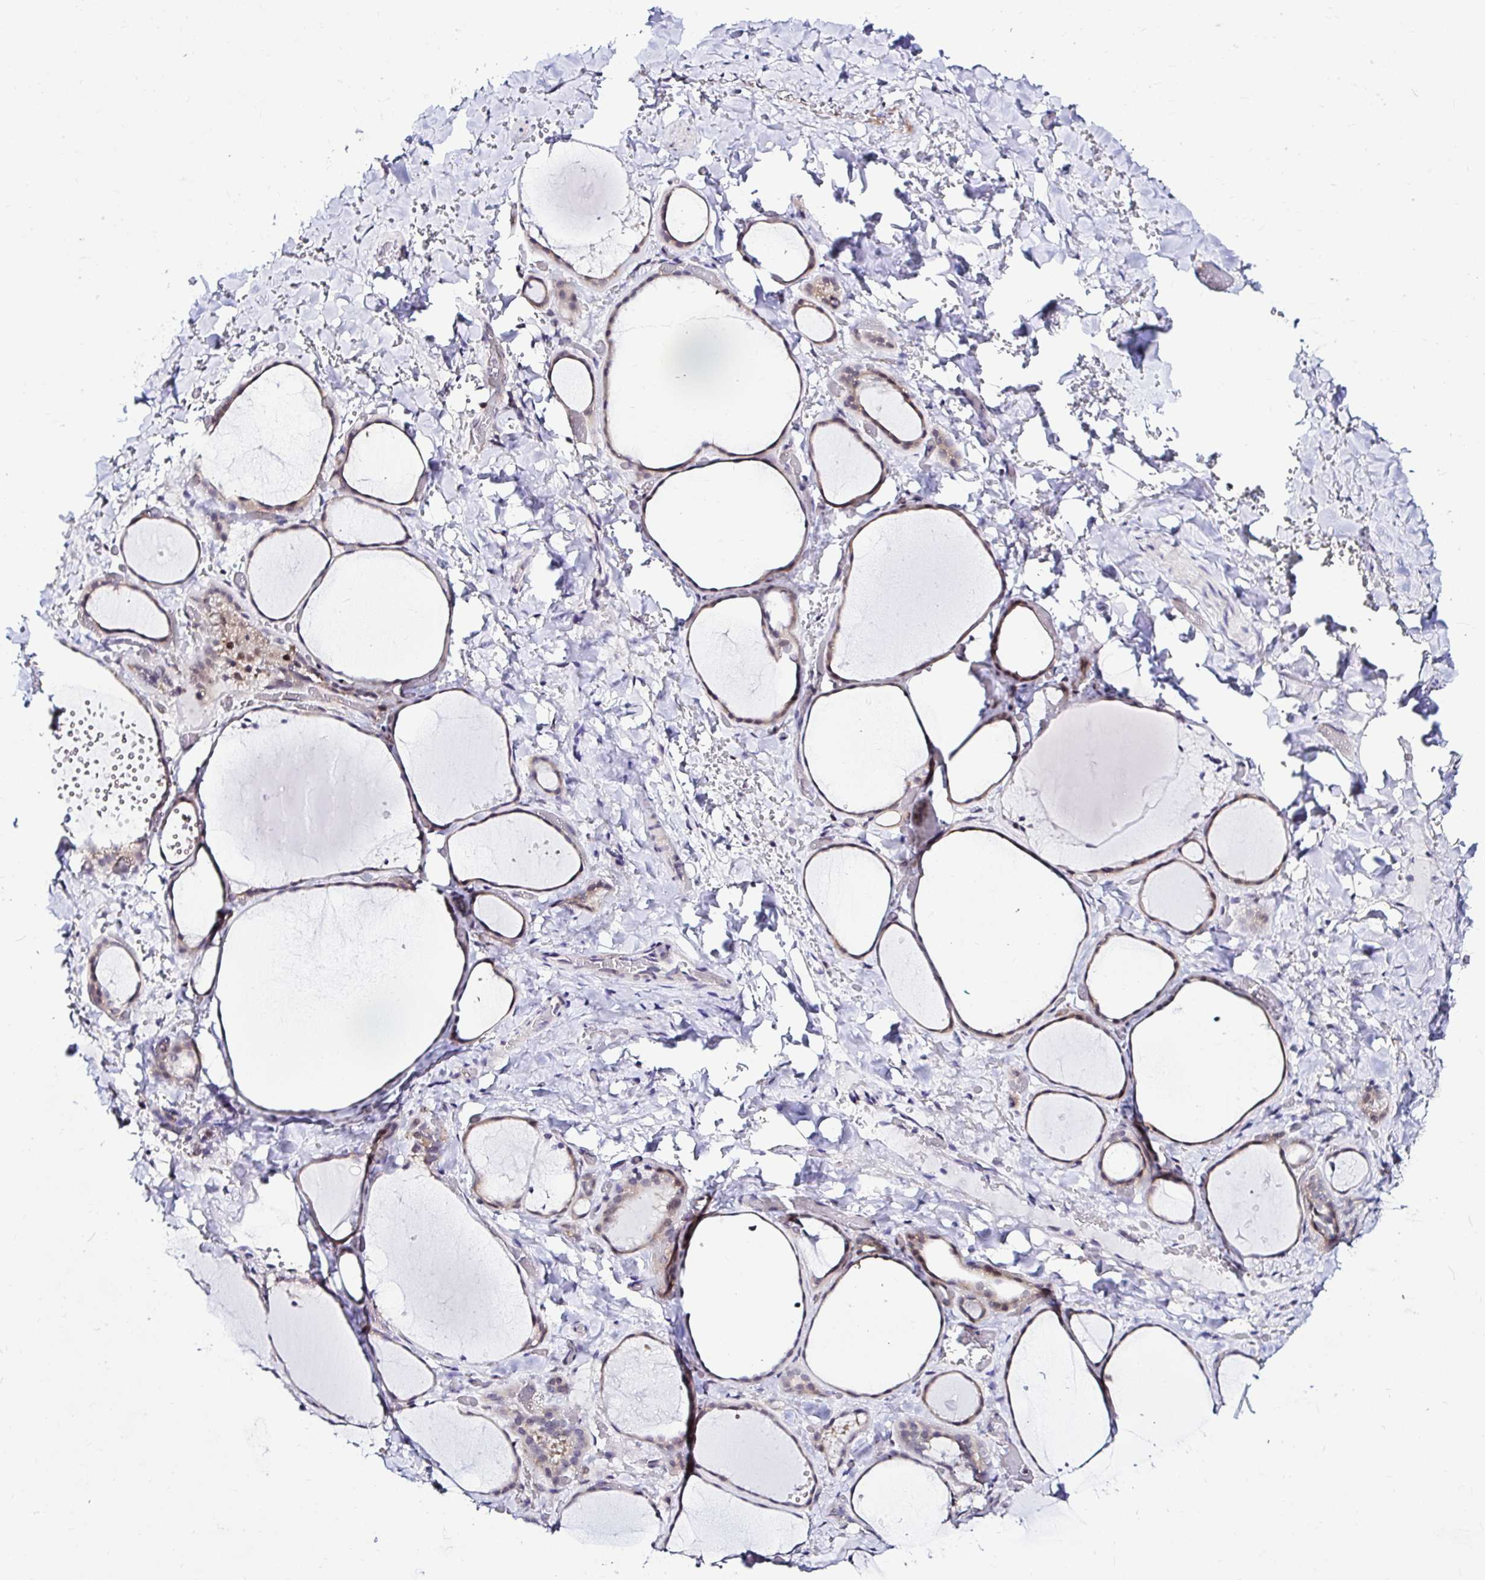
{"staining": {"intensity": "weak", "quantity": "<25%", "location": "cytoplasmic/membranous,nuclear"}, "tissue": "thyroid gland", "cell_type": "Glandular cells", "image_type": "normal", "snomed": [{"axis": "morphology", "description": "Normal tissue, NOS"}, {"axis": "topography", "description": "Thyroid gland"}], "caption": "This is an IHC photomicrograph of normal human thyroid gland. There is no positivity in glandular cells.", "gene": "PSMD3", "patient": {"sex": "female", "age": 36}}